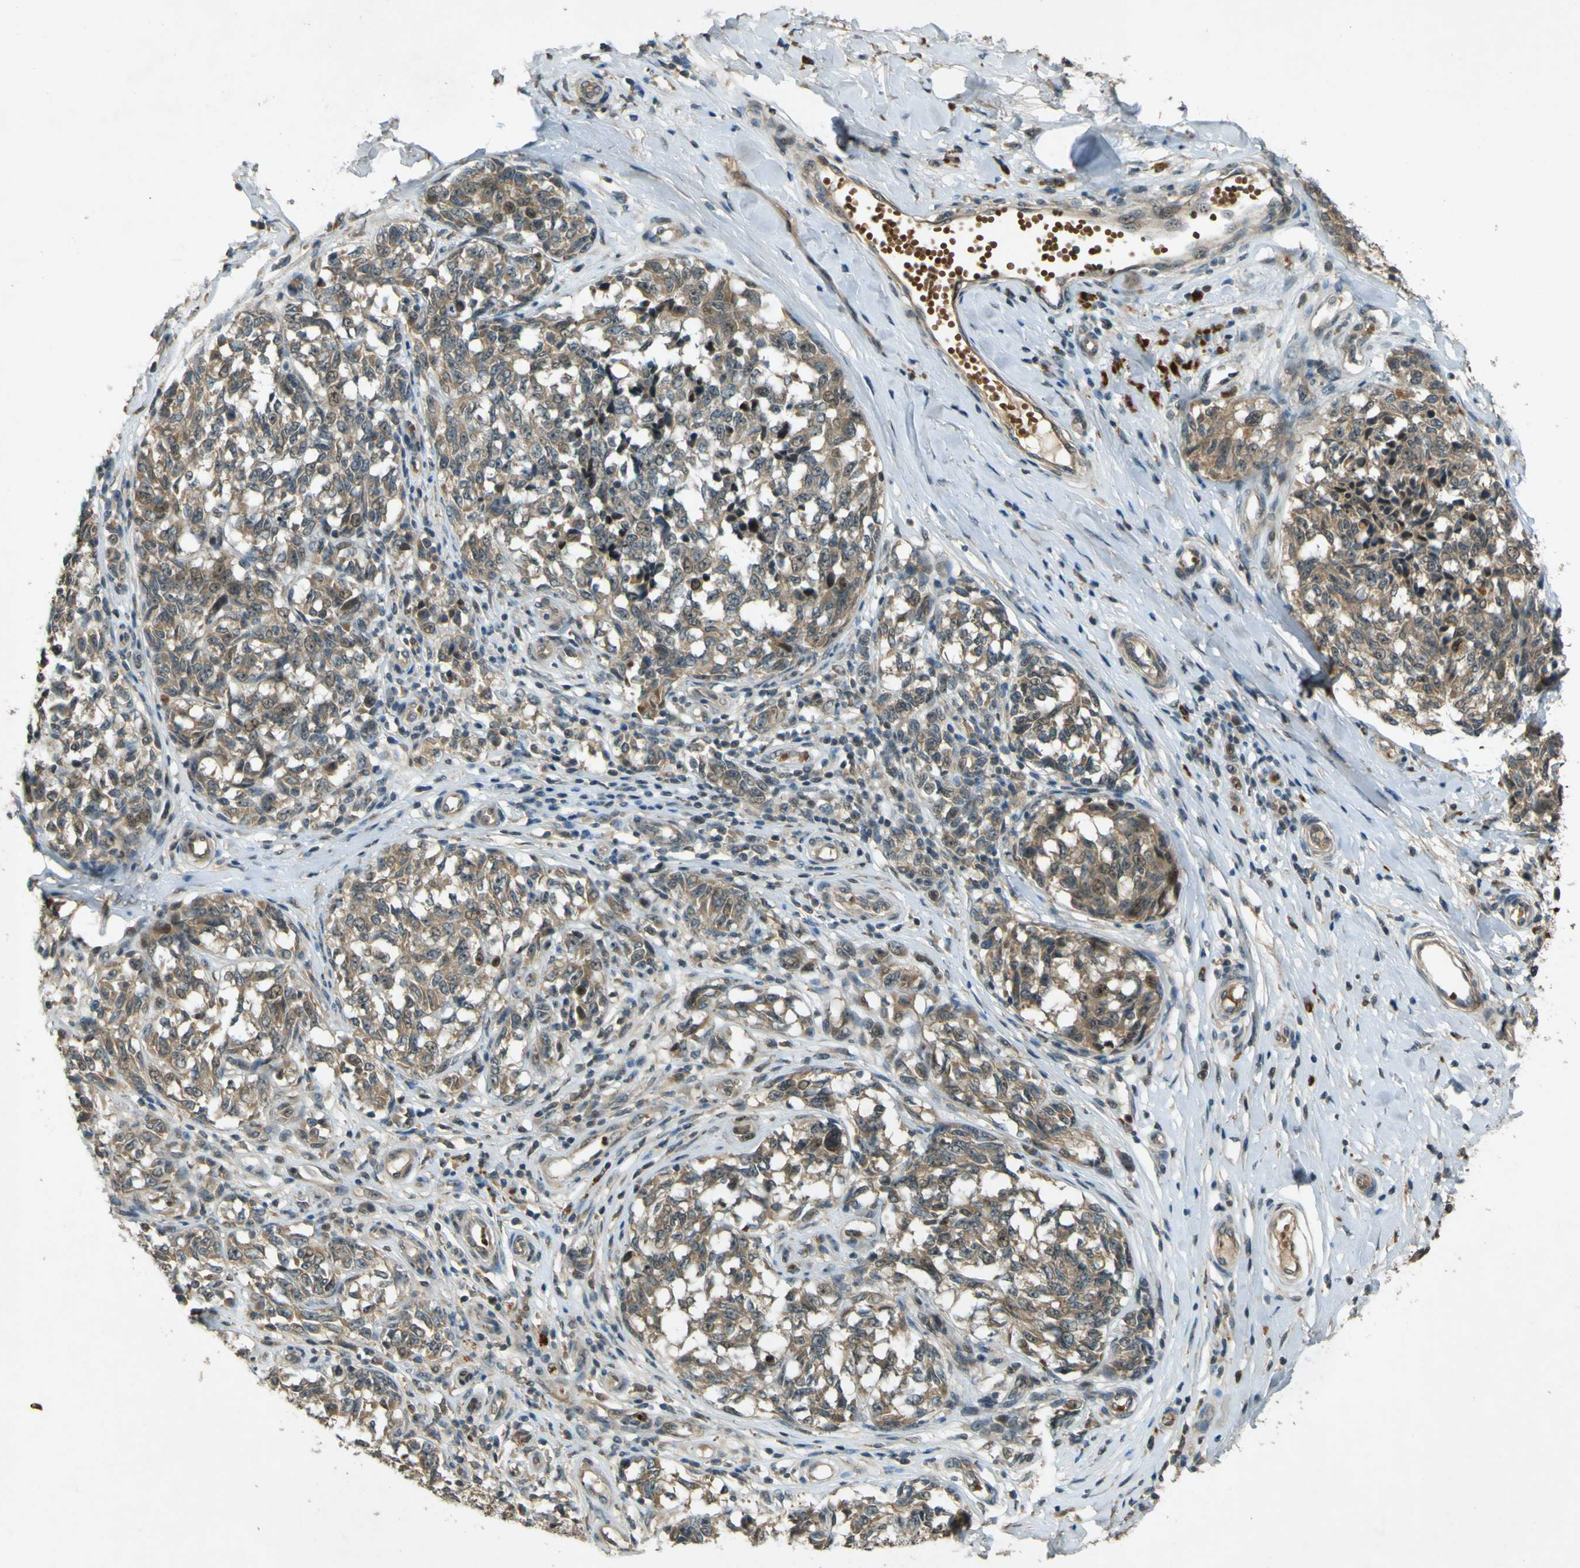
{"staining": {"intensity": "weak", "quantity": ">75%", "location": "cytoplasmic/membranous,nuclear"}, "tissue": "melanoma", "cell_type": "Tumor cells", "image_type": "cancer", "snomed": [{"axis": "morphology", "description": "Malignant melanoma, NOS"}, {"axis": "topography", "description": "Skin"}], "caption": "Malignant melanoma tissue reveals weak cytoplasmic/membranous and nuclear staining in approximately >75% of tumor cells", "gene": "MPDZ", "patient": {"sex": "female", "age": 64}}